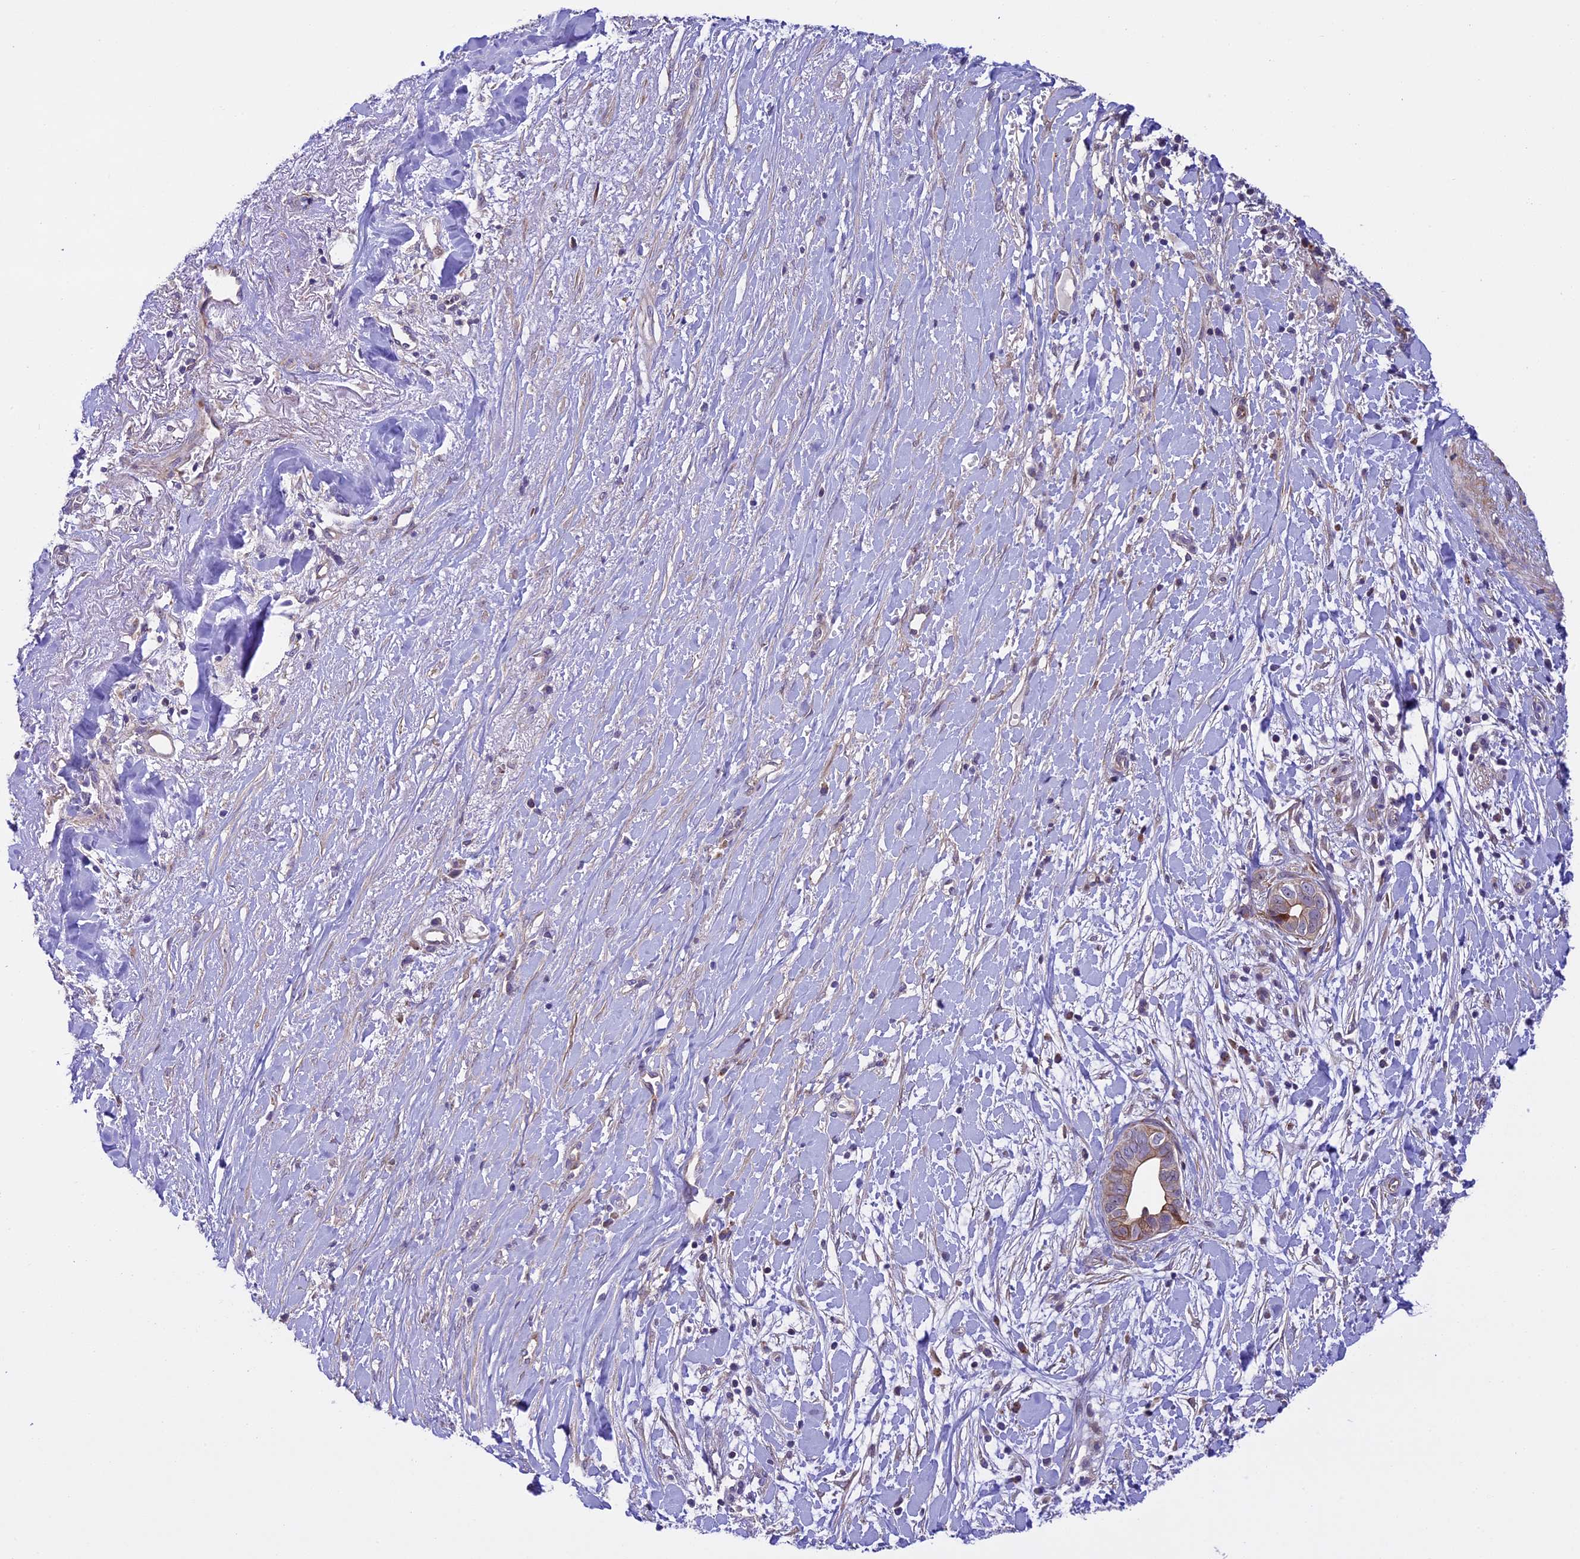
{"staining": {"intensity": "weak", "quantity": "25%-75%", "location": "cytoplasmic/membranous"}, "tissue": "liver cancer", "cell_type": "Tumor cells", "image_type": "cancer", "snomed": [{"axis": "morphology", "description": "Cholangiocarcinoma"}, {"axis": "topography", "description": "Liver"}], "caption": "Immunohistochemical staining of human liver cancer (cholangiocarcinoma) shows low levels of weak cytoplasmic/membranous expression in approximately 25%-75% of tumor cells. The protein of interest is shown in brown color, while the nuclei are stained blue.", "gene": "SPIRE1", "patient": {"sex": "female", "age": 79}}